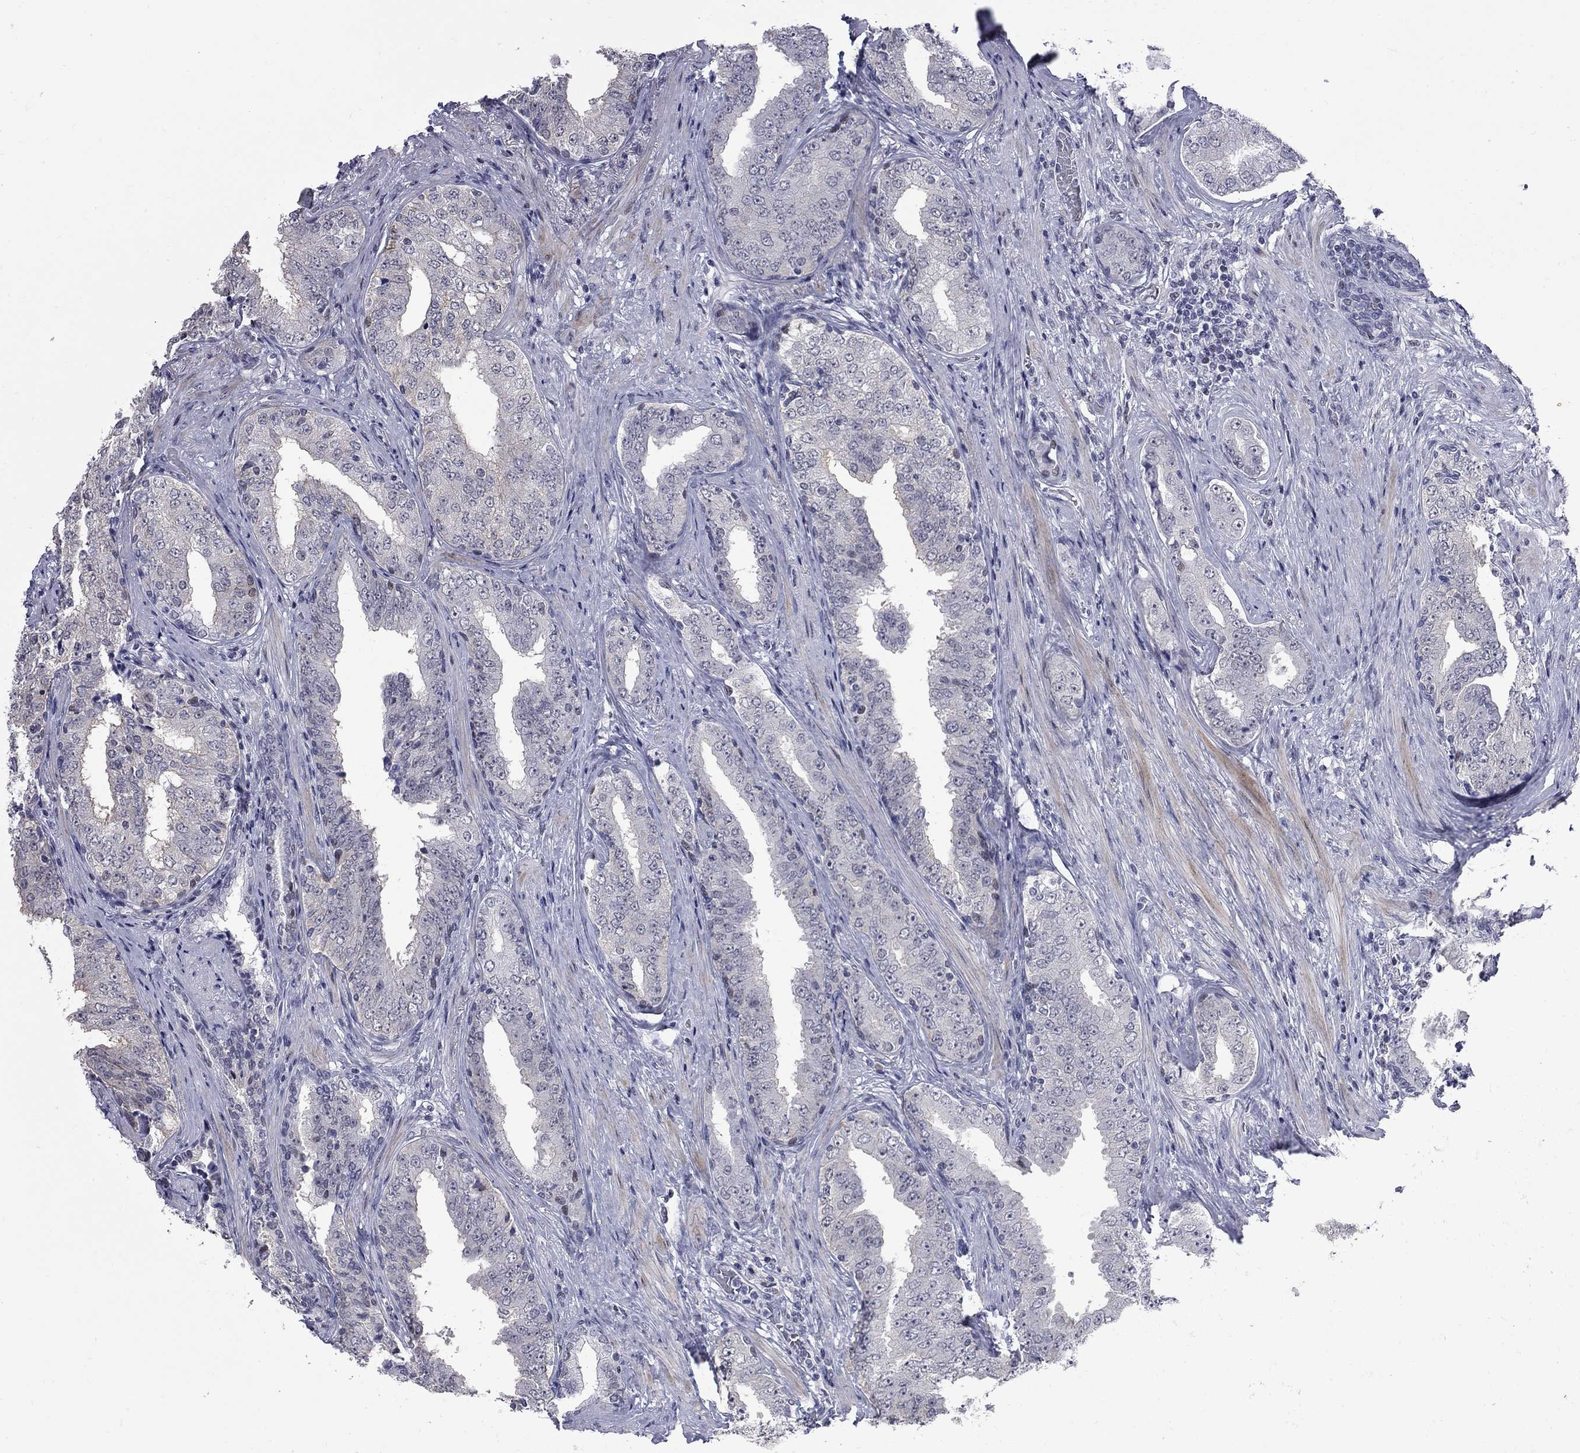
{"staining": {"intensity": "negative", "quantity": "none", "location": "none"}, "tissue": "prostate cancer", "cell_type": "Tumor cells", "image_type": "cancer", "snomed": [{"axis": "morphology", "description": "Adenocarcinoma, Low grade"}, {"axis": "topography", "description": "Prostate and seminal vesicle, NOS"}], "caption": "DAB (3,3'-diaminobenzidine) immunohistochemical staining of human adenocarcinoma (low-grade) (prostate) displays no significant expression in tumor cells.", "gene": "ZNF154", "patient": {"sex": "male", "age": 61}}